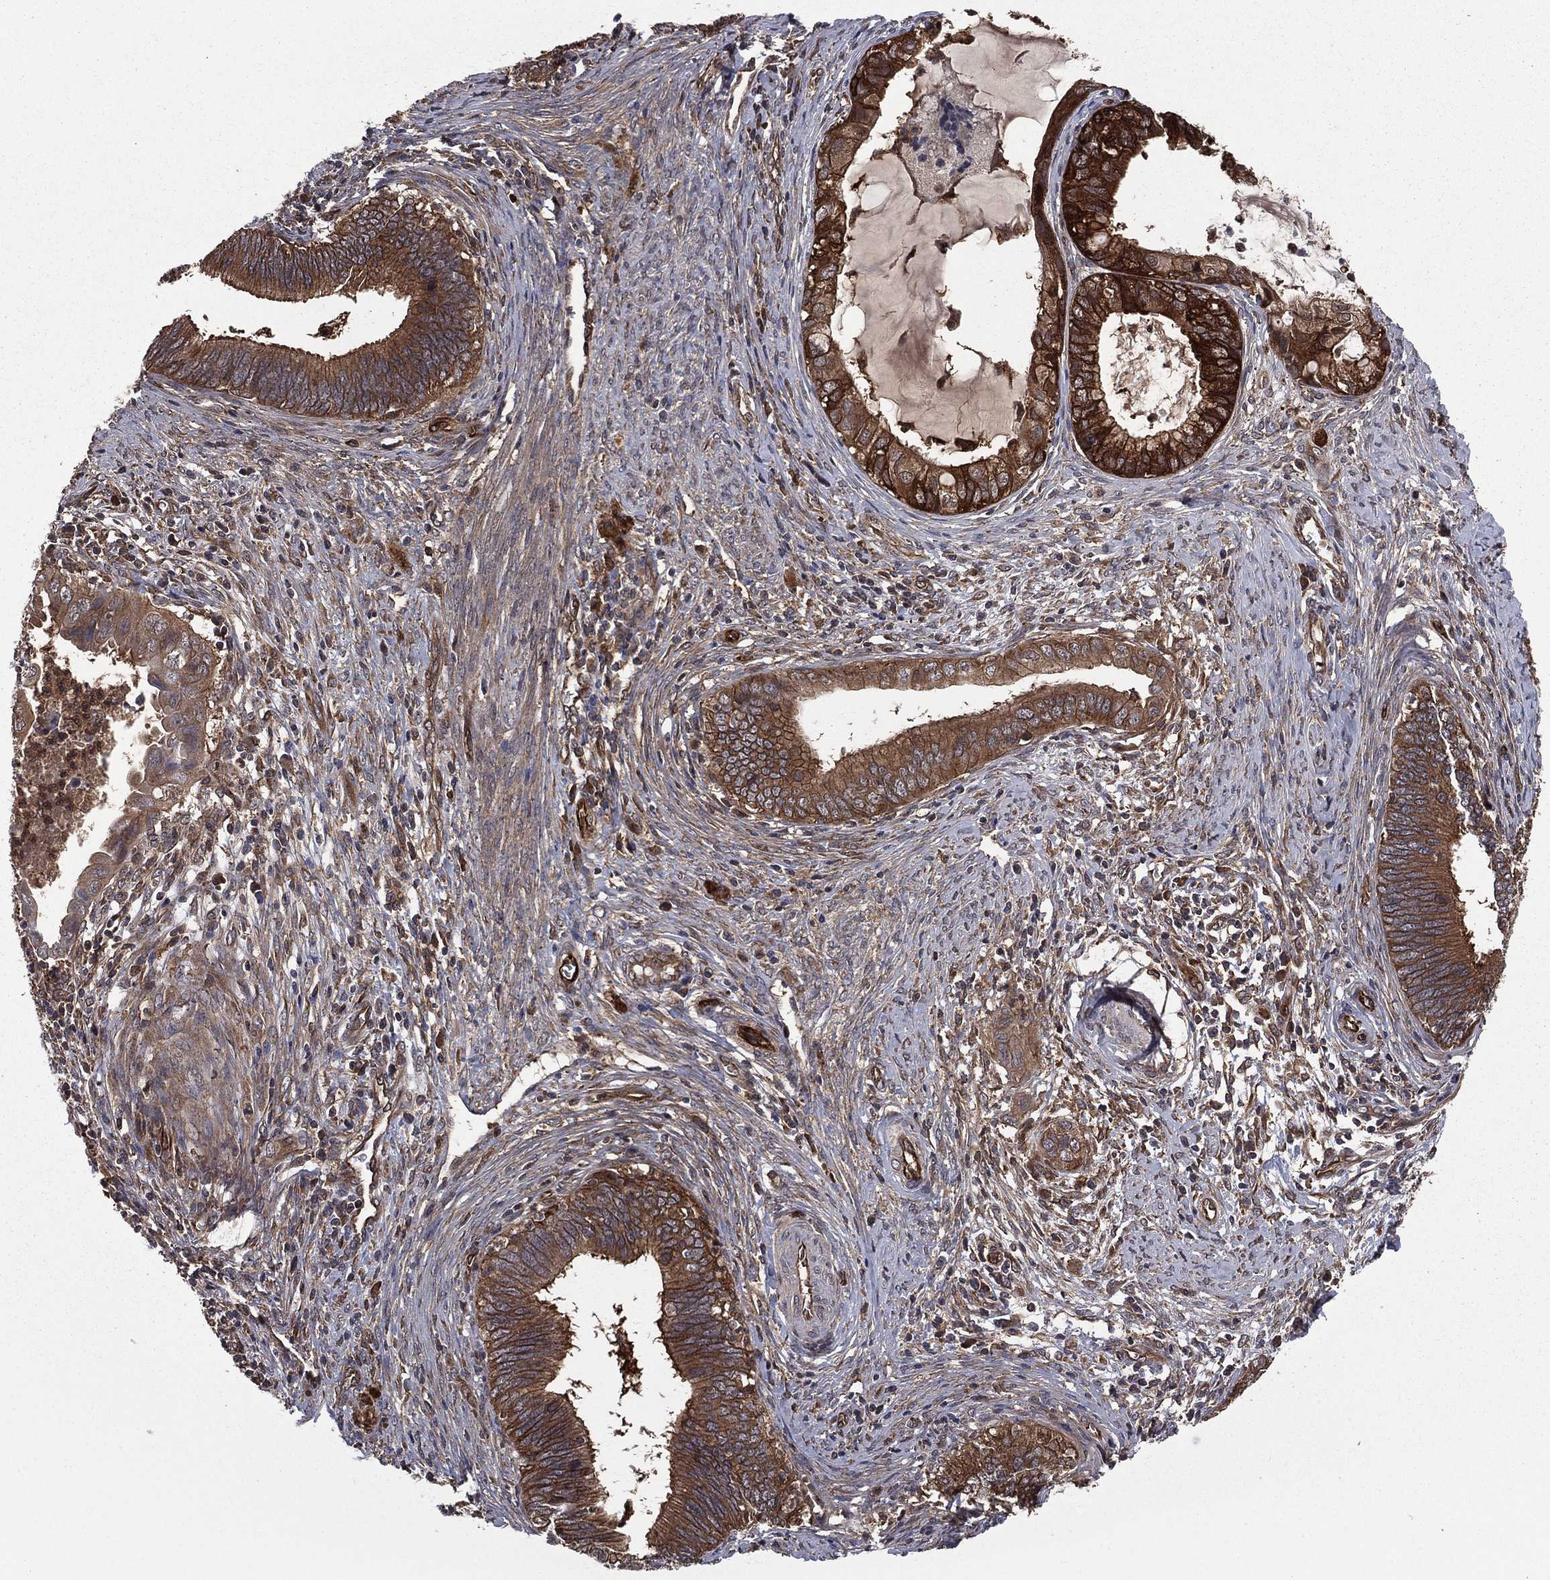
{"staining": {"intensity": "strong", "quantity": ">75%", "location": "cytoplasmic/membranous"}, "tissue": "cervical cancer", "cell_type": "Tumor cells", "image_type": "cancer", "snomed": [{"axis": "morphology", "description": "Adenocarcinoma, NOS"}, {"axis": "topography", "description": "Cervix"}], "caption": "This image reveals IHC staining of human adenocarcinoma (cervical), with high strong cytoplasmic/membranous staining in approximately >75% of tumor cells.", "gene": "CERT1", "patient": {"sex": "female", "age": 42}}